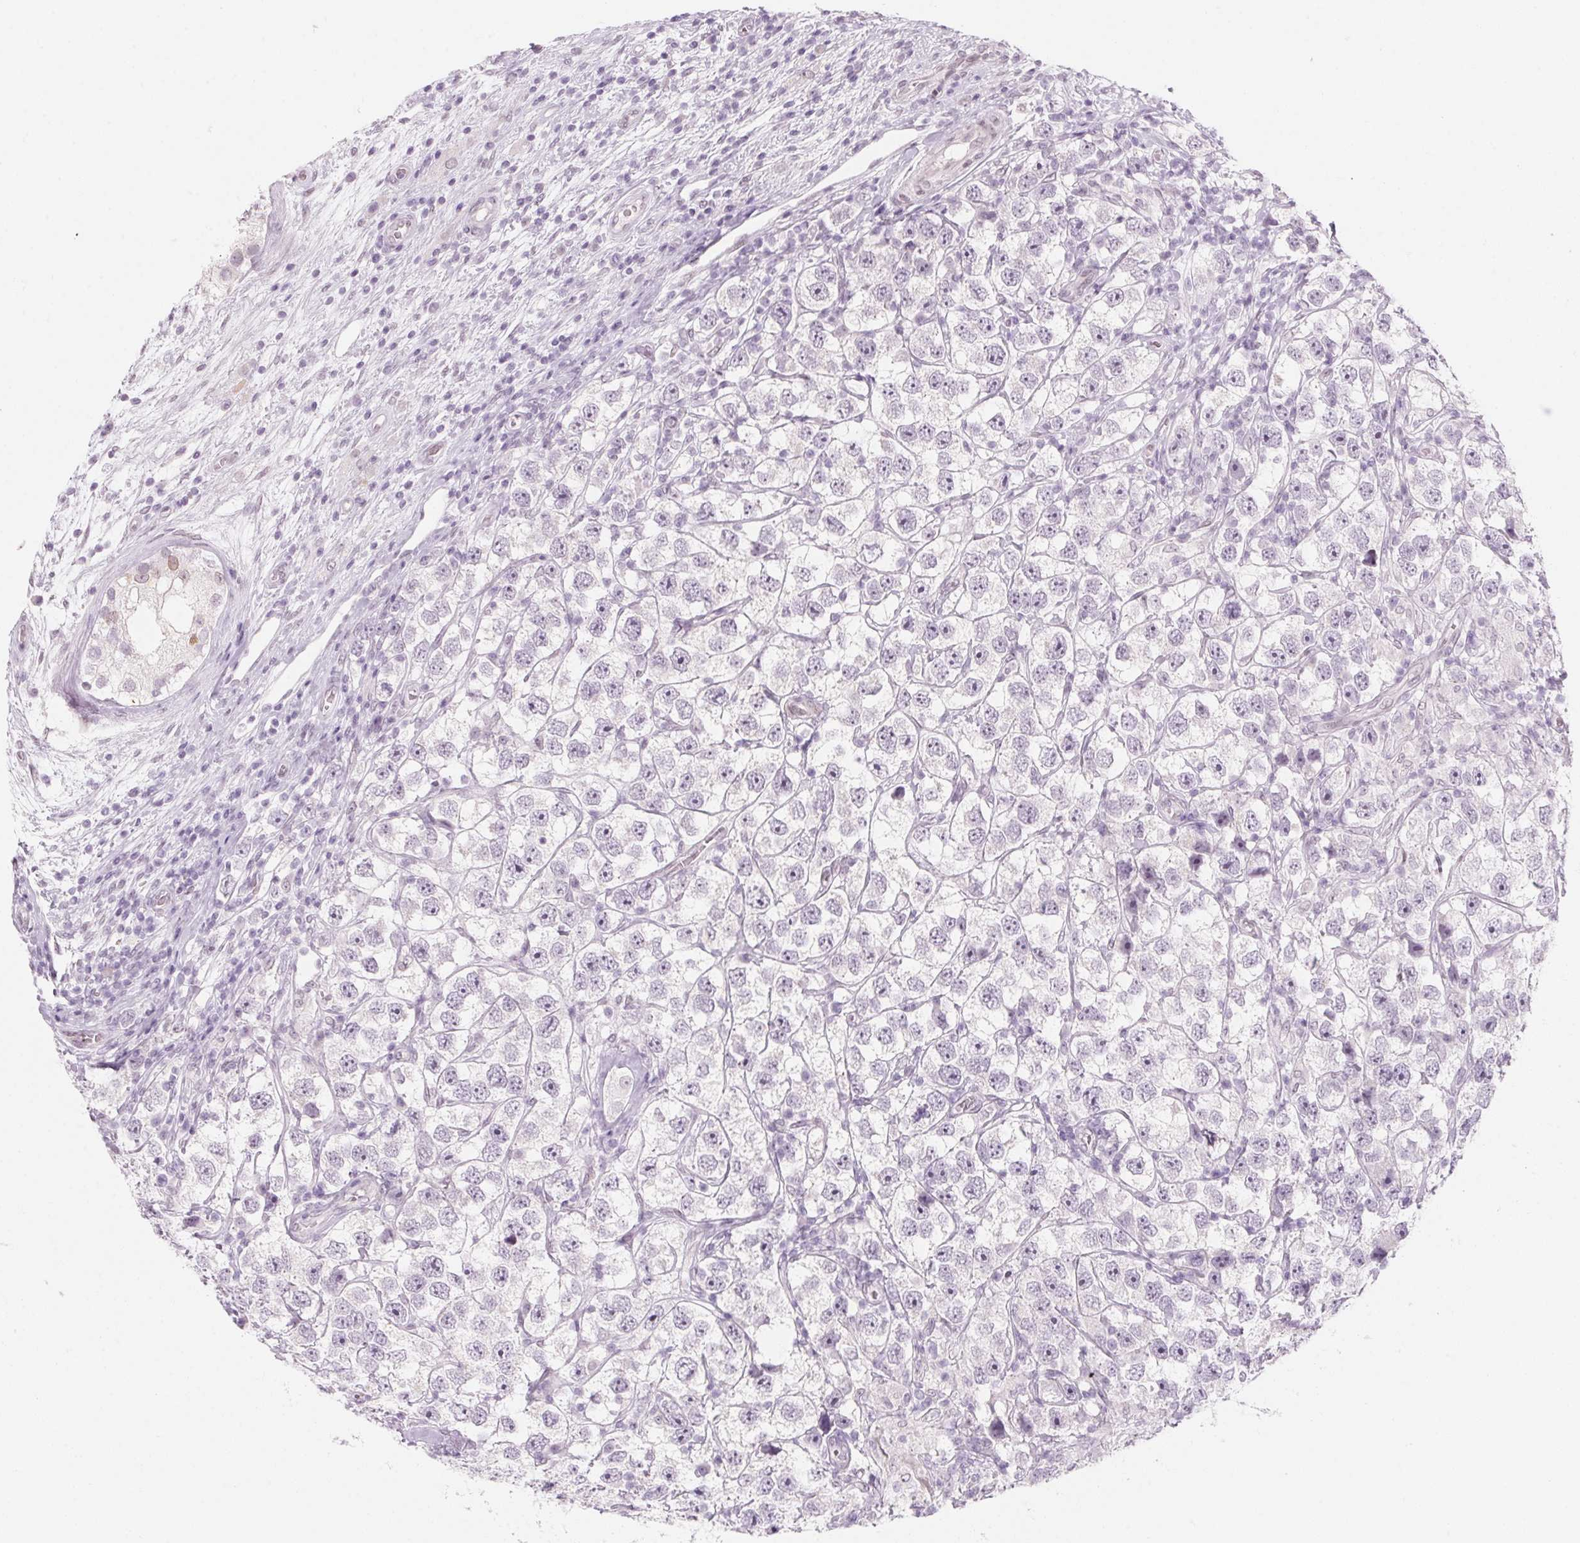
{"staining": {"intensity": "negative", "quantity": "none", "location": "none"}, "tissue": "testis cancer", "cell_type": "Tumor cells", "image_type": "cancer", "snomed": [{"axis": "morphology", "description": "Seminoma, NOS"}, {"axis": "topography", "description": "Testis"}], "caption": "An immunohistochemistry (IHC) histopathology image of testis cancer is shown. There is no staining in tumor cells of testis cancer.", "gene": "KCNQ2", "patient": {"sex": "male", "age": 26}}